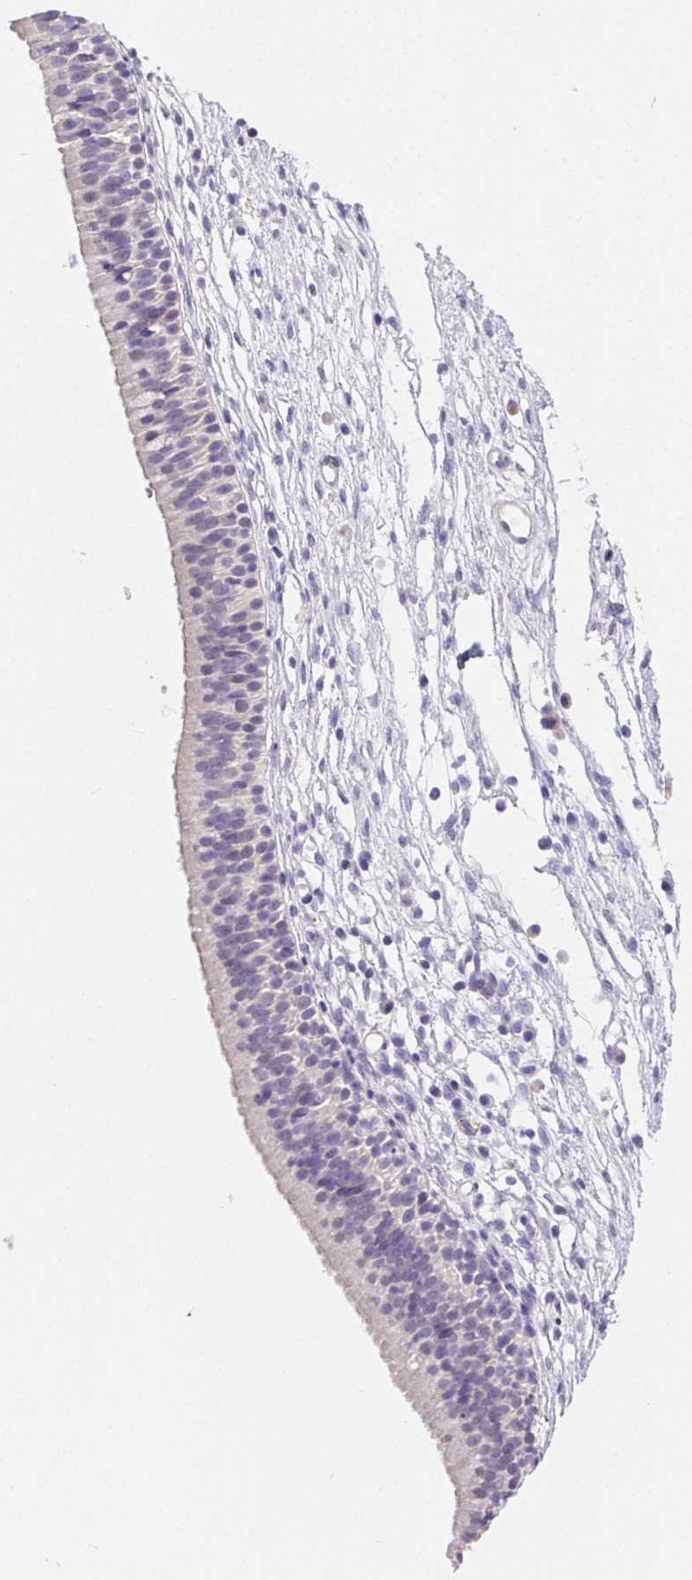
{"staining": {"intensity": "negative", "quantity": "none", "location": "none"}, "tissue": "nasopharynx", "cell_type": "Respiratory epithelial cells", "image_type": "normal", "snomed": [{"axis": "morphology", "description": "Normal tissue, NOS"}, {"axis": "topography", "description": "Nasopharynx"}], "caption": "Respiratory epithelial cells show no significant staining in unremarkable nasopharynx.", "gene": "SYCE2", "patient": {"sex": "male", "age": 24}}